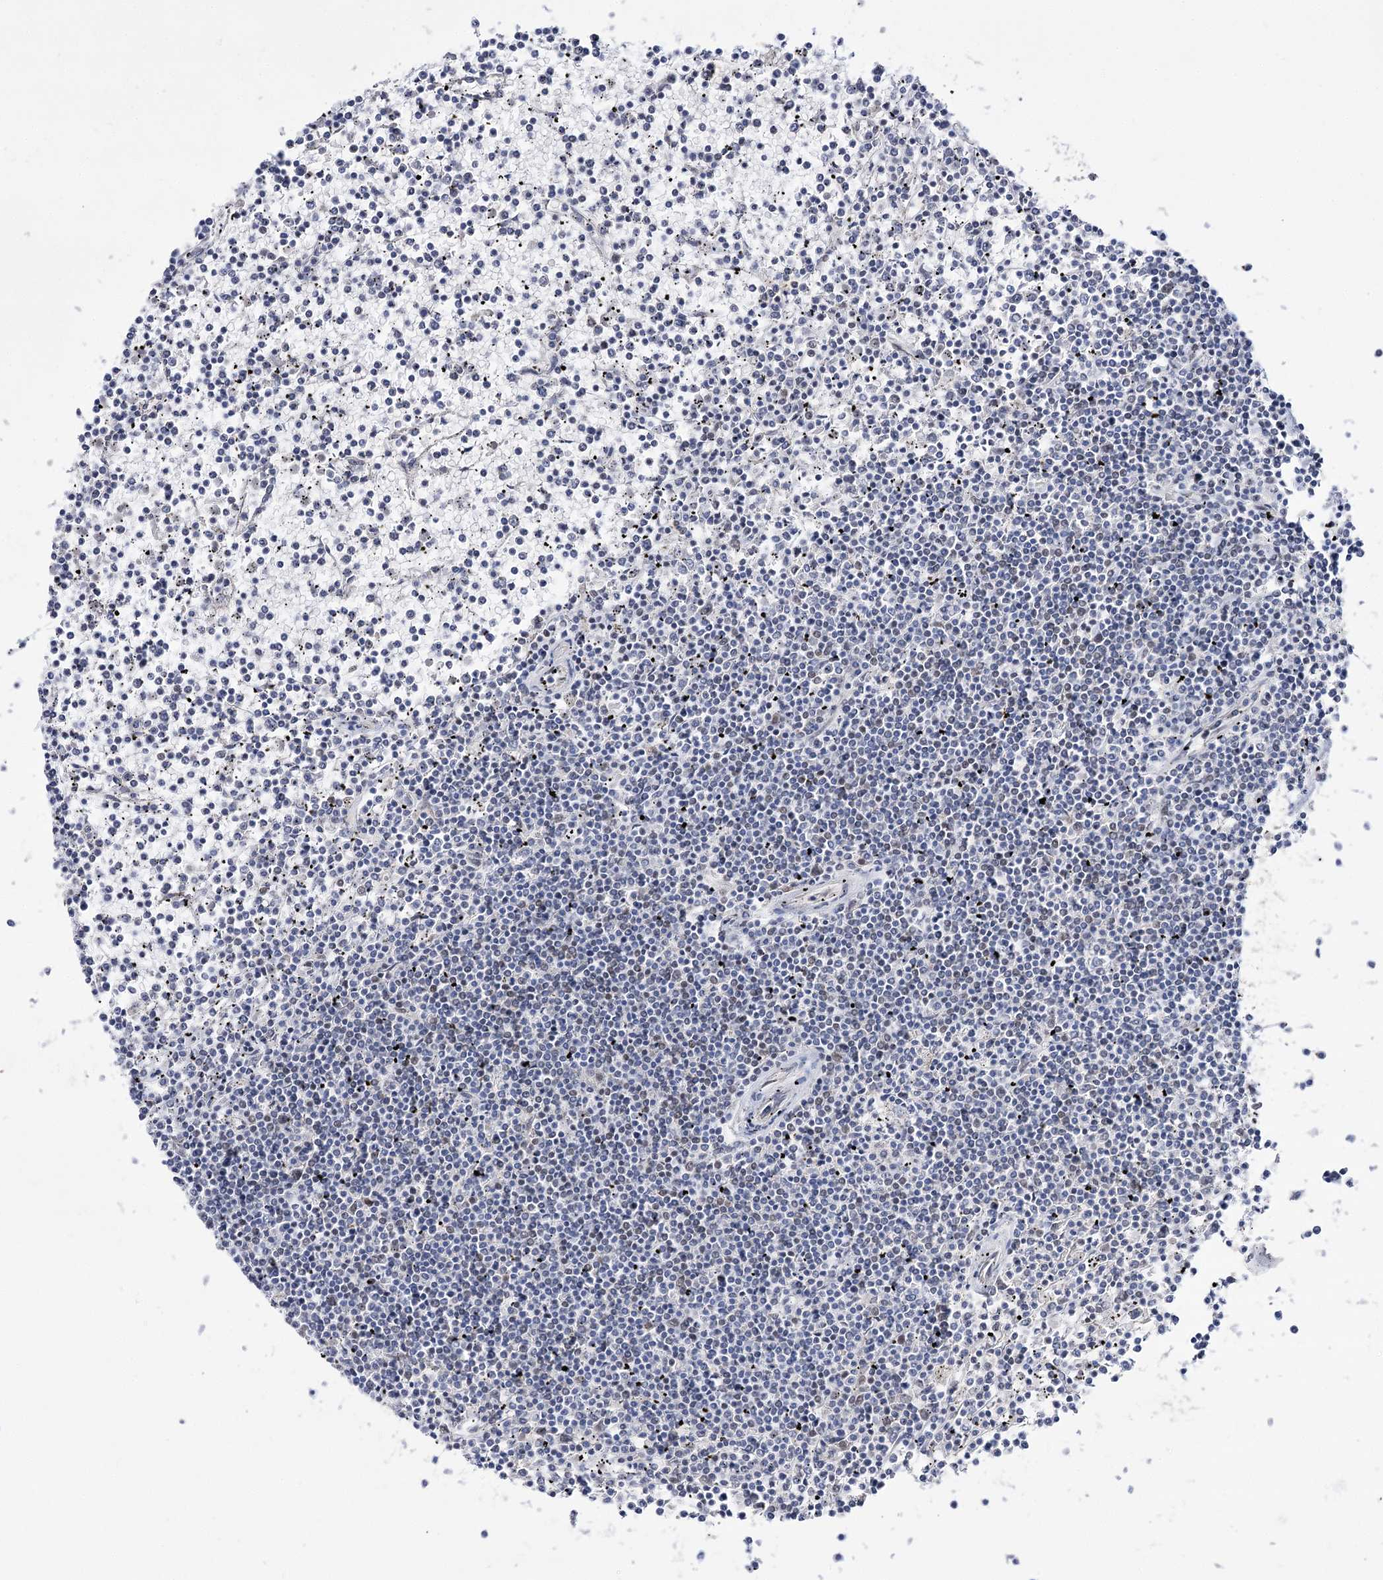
{"staining": {"intensity": "negative", "quantity": "none", "location": "none"}, "tissue": "lymphoma", "cell_type": "Tumor cells", "image_type": "cancer", "snomed": [{"axis": "morphology", "description": "Malignant lymphoma, non-Hodgkin's type, Low grade"}, {"axis": "topography", "description": "Spleen"}], "caption": "This is a photomicrograph of immunohistochemistry staining of lymphoma, which shows no expression in tumor cells. (Brightfield microscopy of DAB immunohistochemistry at high magnification).", "gene": "VGLL4", "patient": {"sex": "female", "age": 19}}